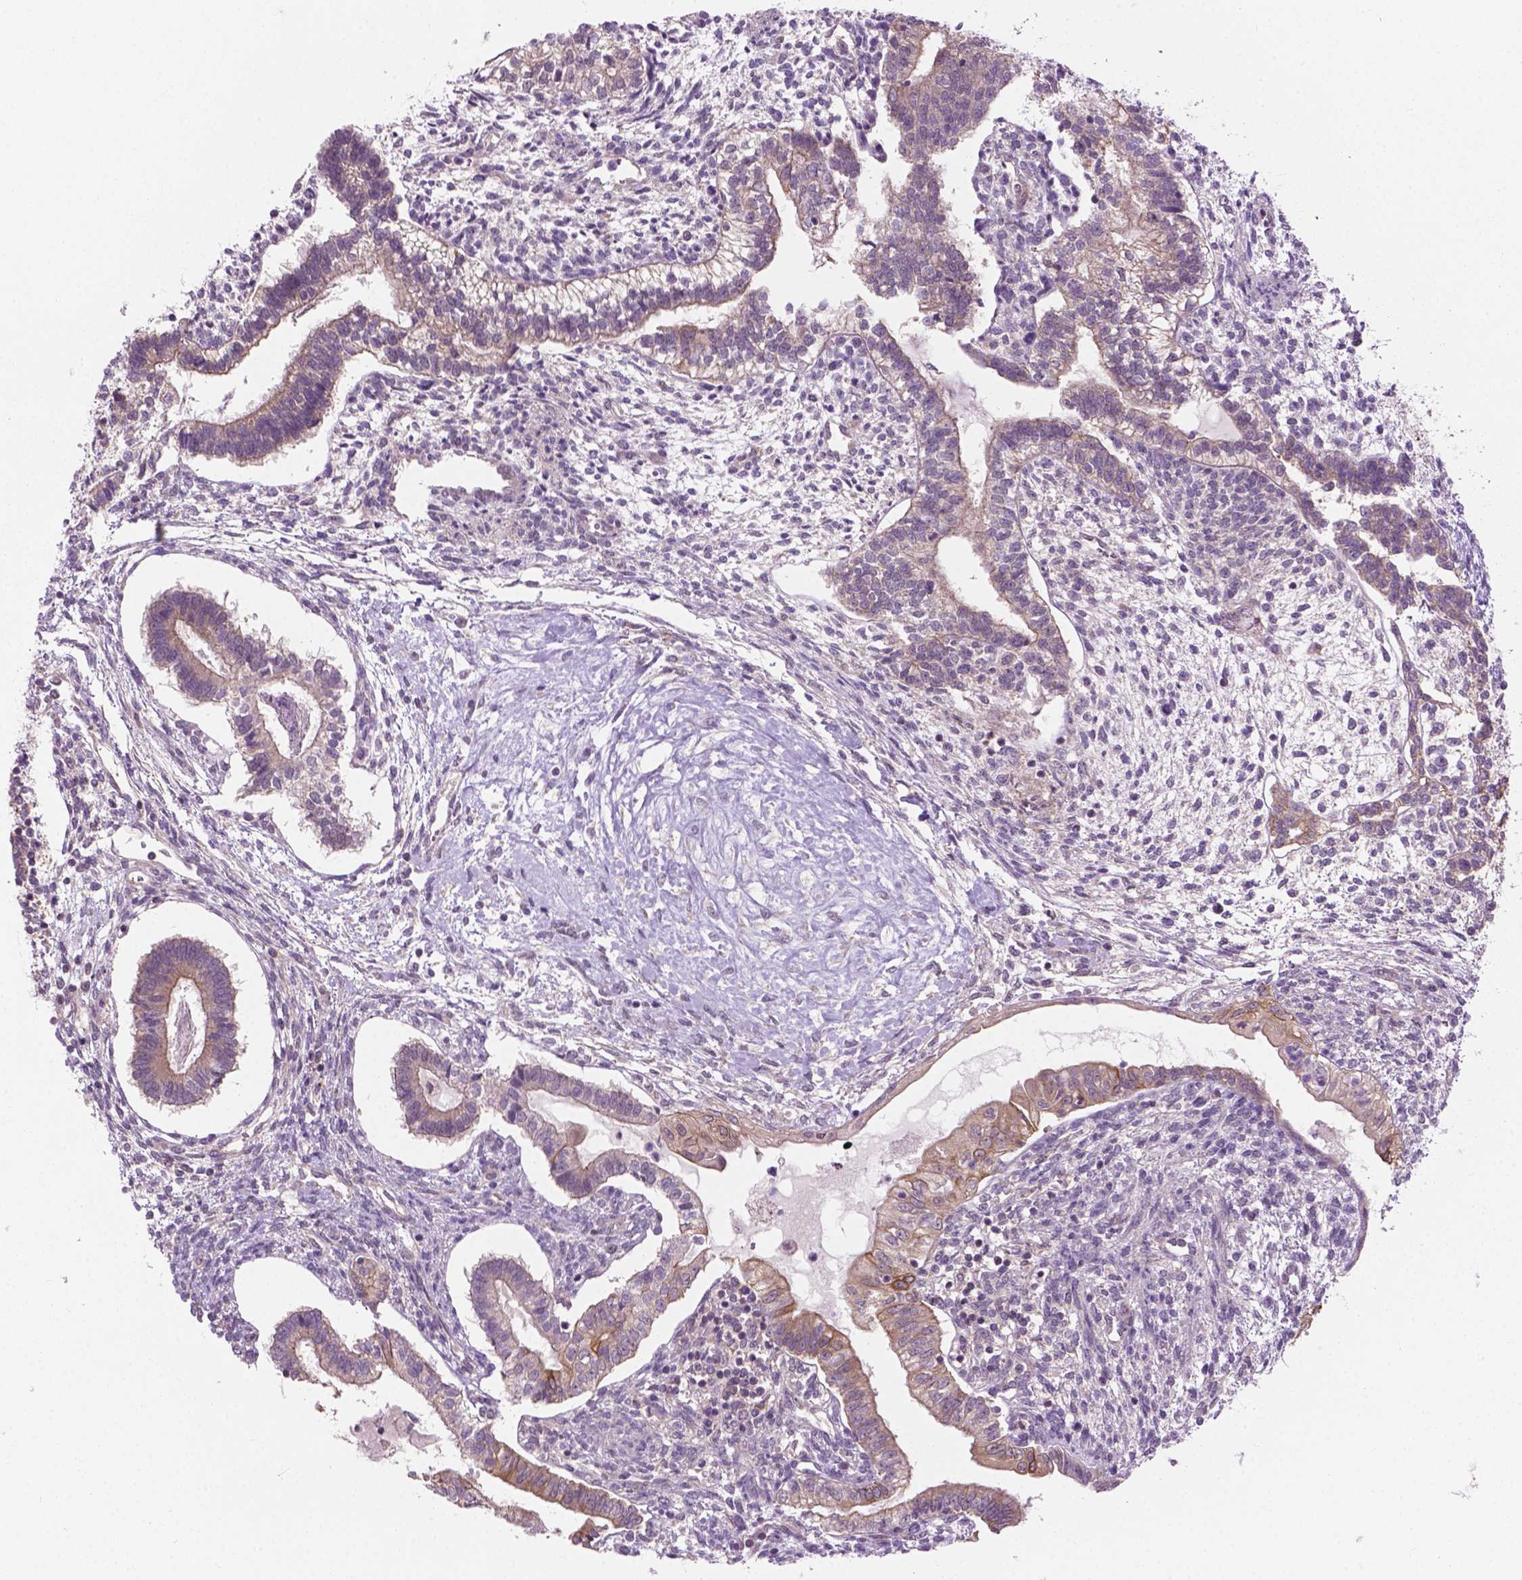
{"staining": {"intensity": "moderate", "quantity": "25%-75%", "location": "cytoplasmic/membranous"}, "tissue": "testis cancer", "cell_type": "Tumor cells", "image_type": "cancer", "snomed": [{"axis": "morphology", "description": "Carcinoma, Embryonal, NOS"}, {"axis": "topography", "description": "Testis"}], "caption": "The photomicrograph shows immunohistochemical staining of testis cancer. There is moderate cytoplasmic/membranous positivity is appreciated in approximately 25%-75% of tumor cells. (DAB (3,3'-diaminobenzidine) IHC, brown staining for protein, blue staining for nuclei).", "gene": "MZT1", "patient": {"sex": "male", "age": 37}}